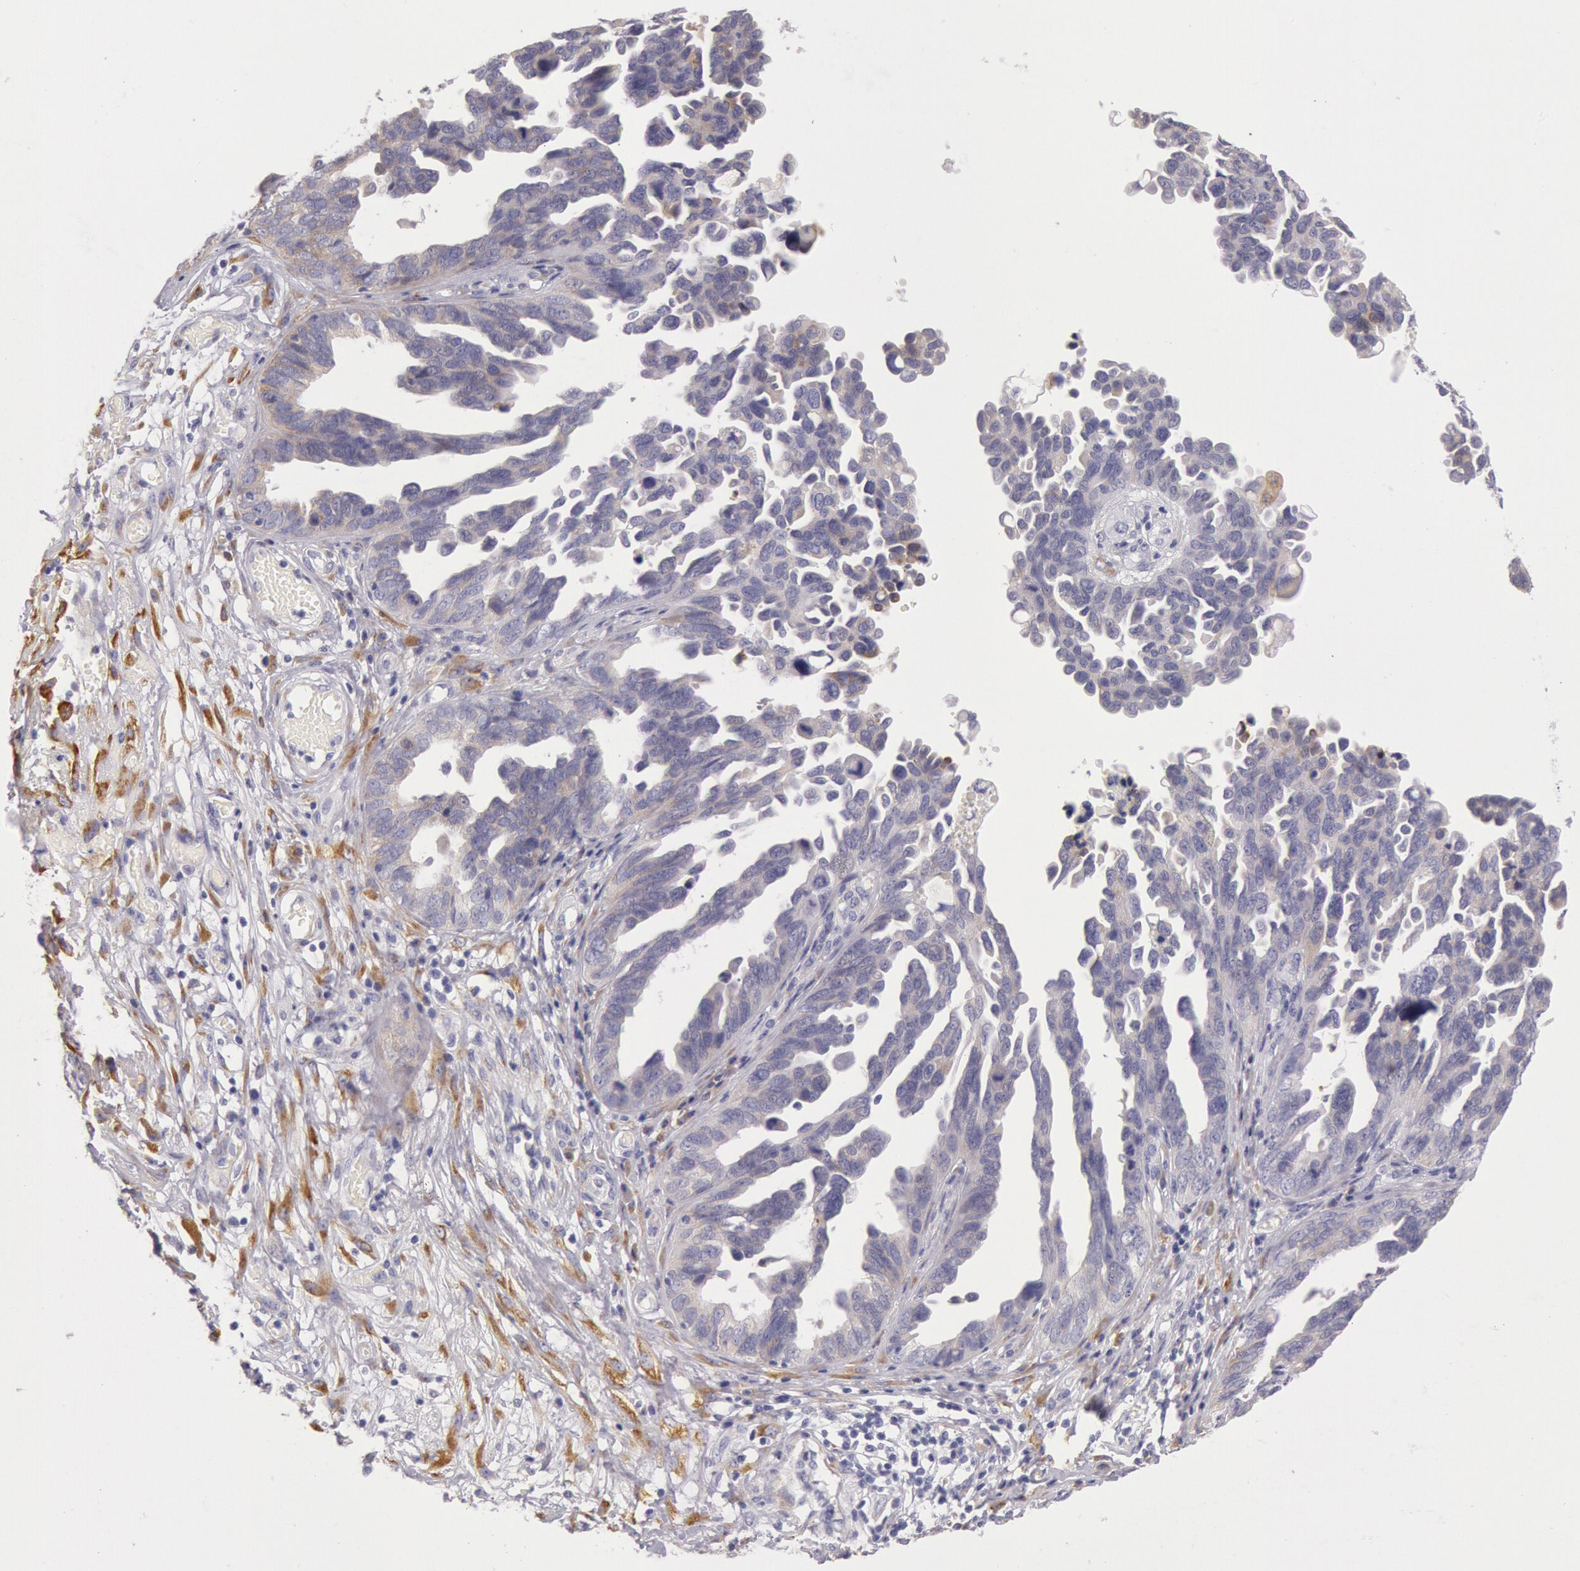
{"staining": {"intensity": "weak", "quantity": "25%-75%", "location": "cytoplasmic/membranous"}, "tissue": "ovarian cancer", "cell_type": "Tumor cells", "image_type": "cancer", "snomed": [{"axis": "morphology", "description": "Cystadenocarcinoma, serous, NOS"}, {"axis": "topography", "description": "Ovary"}], "caption": "About 25%-75% of tumor cells in human serous cystadenocarcinoma (ovarian) reveal weak cytoplasmic/membranous protein expression as visualized by brown immunohistochemical staining.", "gene": "CIDEB", "patient": {"sex": "female", "age": 64}}